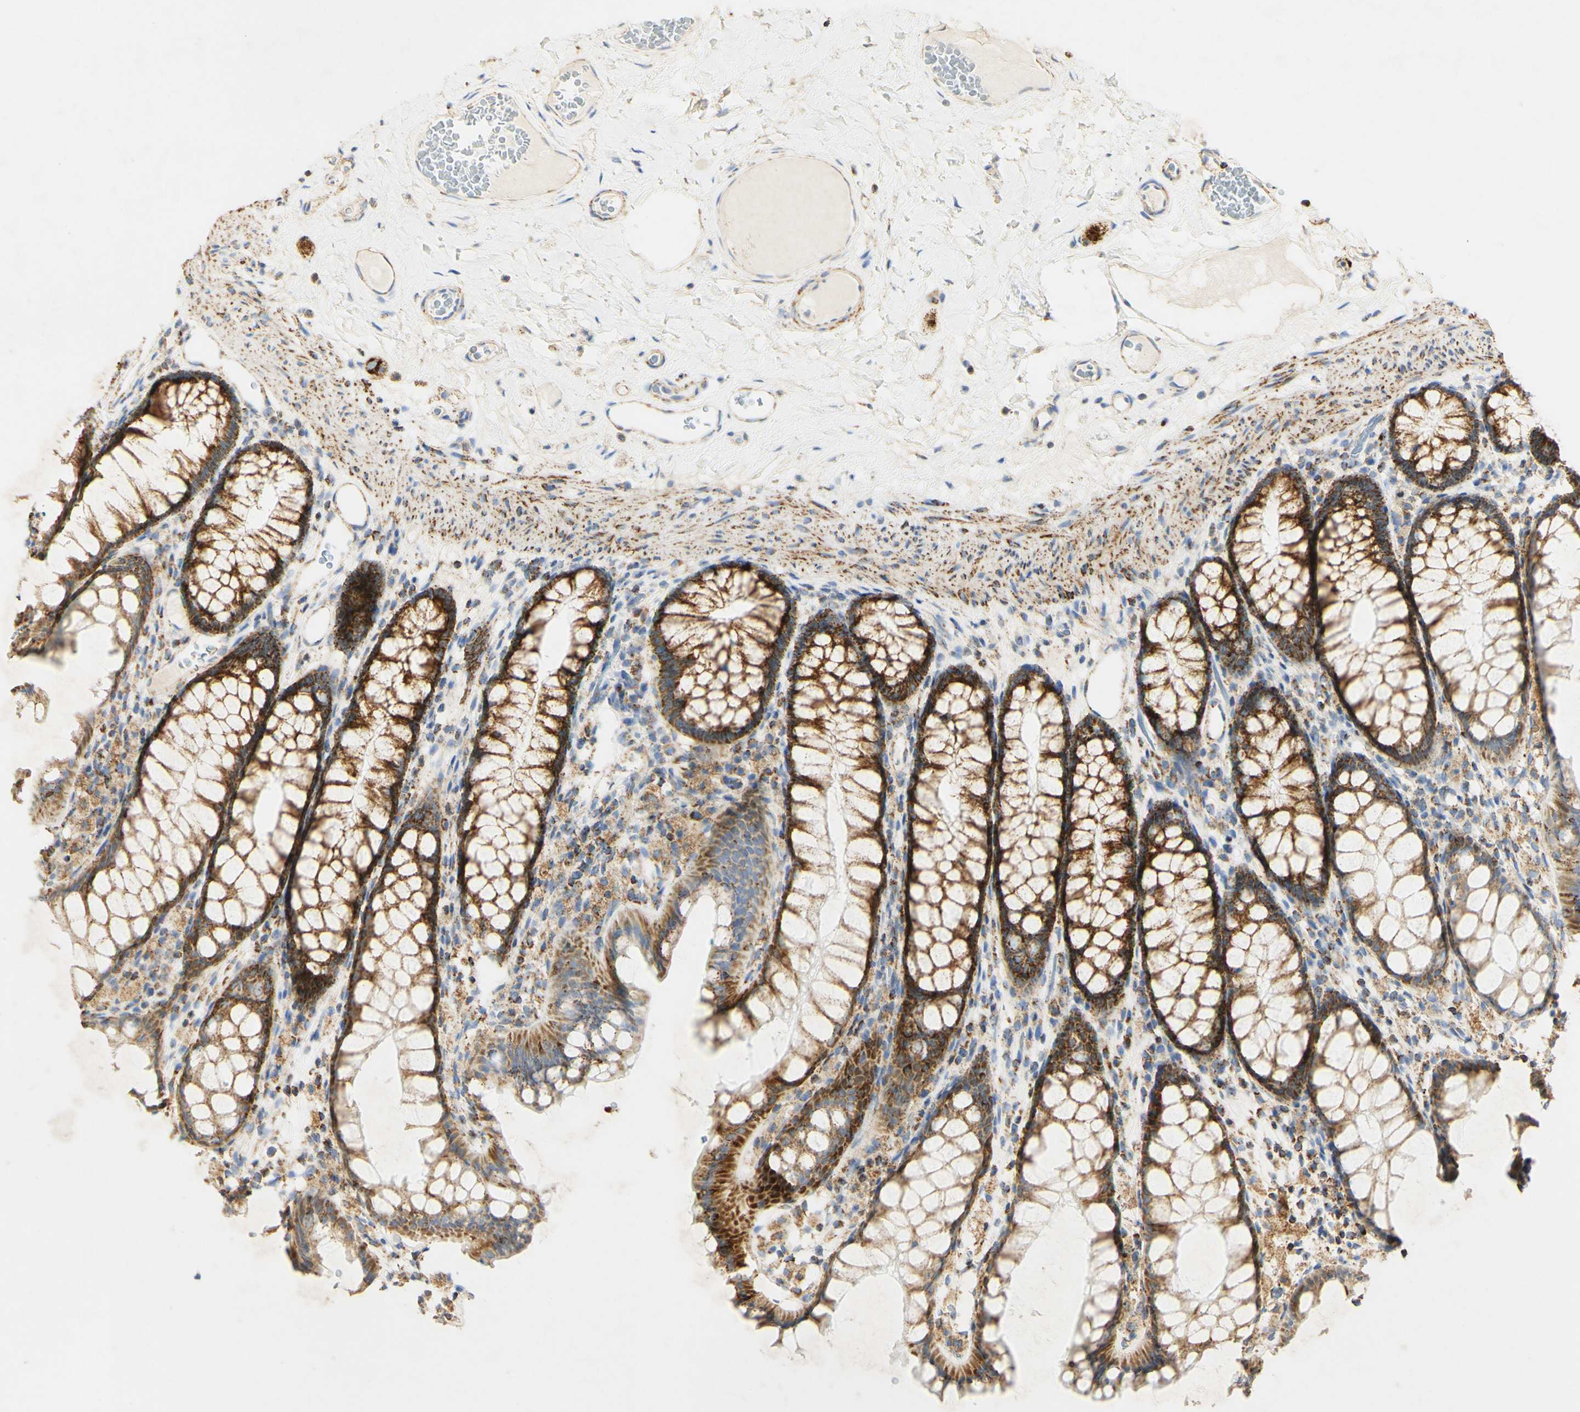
{"staining": {"intensity": "weak", "quantity": "25%-75%", "location": "cytoplasmic/membranous"}, "tissue": "colon", "cell_type": "Endothelial cells", "image_type": "normal", "snomed": [{"axis": "morphology", "description": "Normal tissue, NOS"}, {"axis": "topography", "description": "Colon"}], "caption": "DAB immunohistochemical staining of benign human colon reveals weak cytoplasmic/membranous protein staining in approximately 25%-75% of endothelial cells. (DAB IHC with brightfield microscopy, high magnification).", "gene": "OXCT1", "patient": {"sex": "female", "age": 55}}